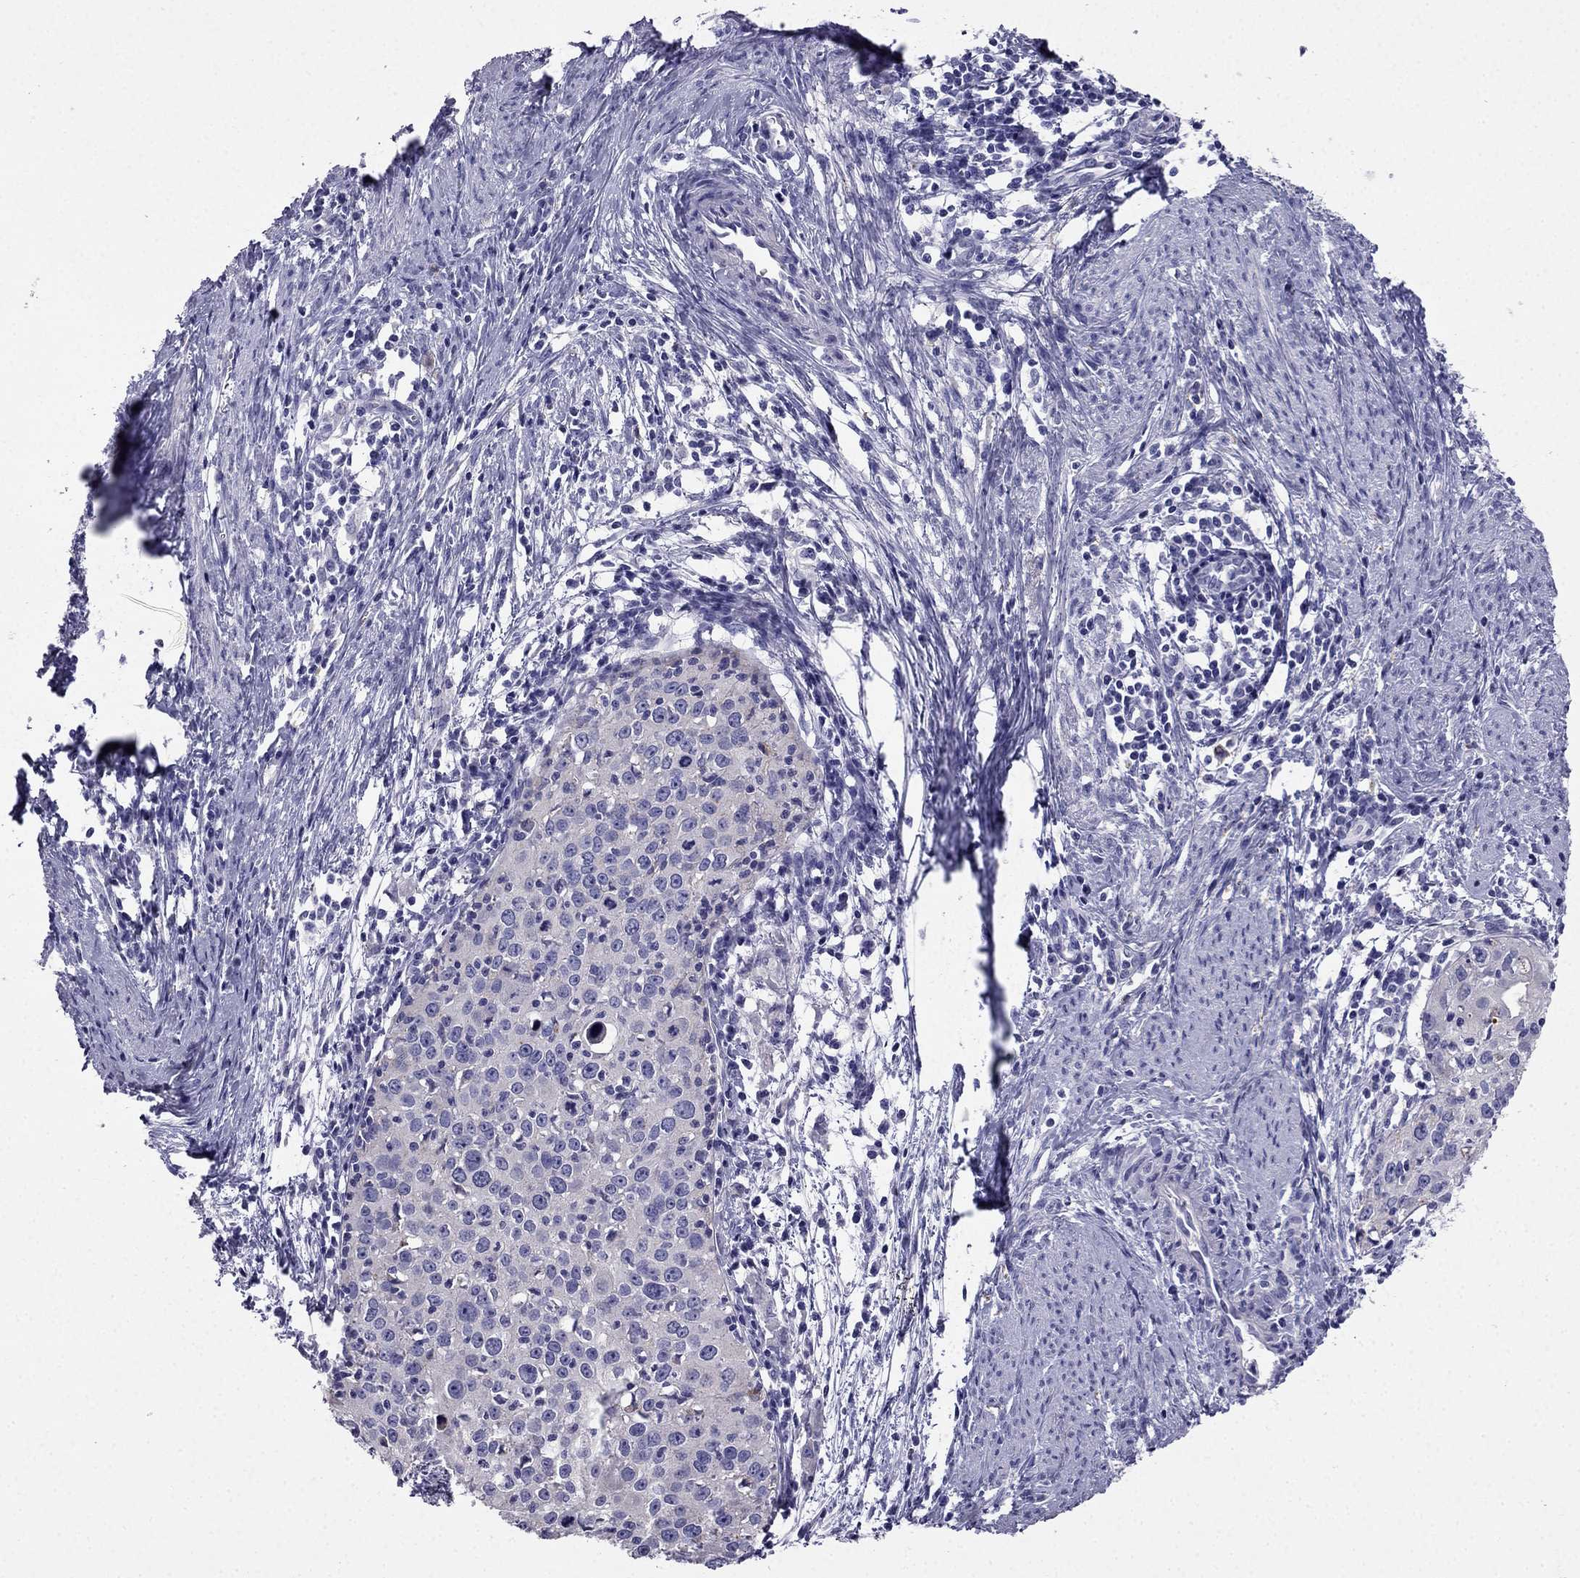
{"staining": {"intensity": "negative", "quantity": "none", "location": "none"}, "tissue": "cervical cancer", "cell_type": "Tumor cells", "image_type": "cancer", "snomed": [{"axis": "morphology", "description": "Squamous cell carcinoma, NOS"}, {"axis": "topography", "description": "Cervix"}], "caption": "Tumor cells are negative for brown protein staining in cervical cancer.", "gene": "PTH", "patient": {"sex": "female", "age": 40}}